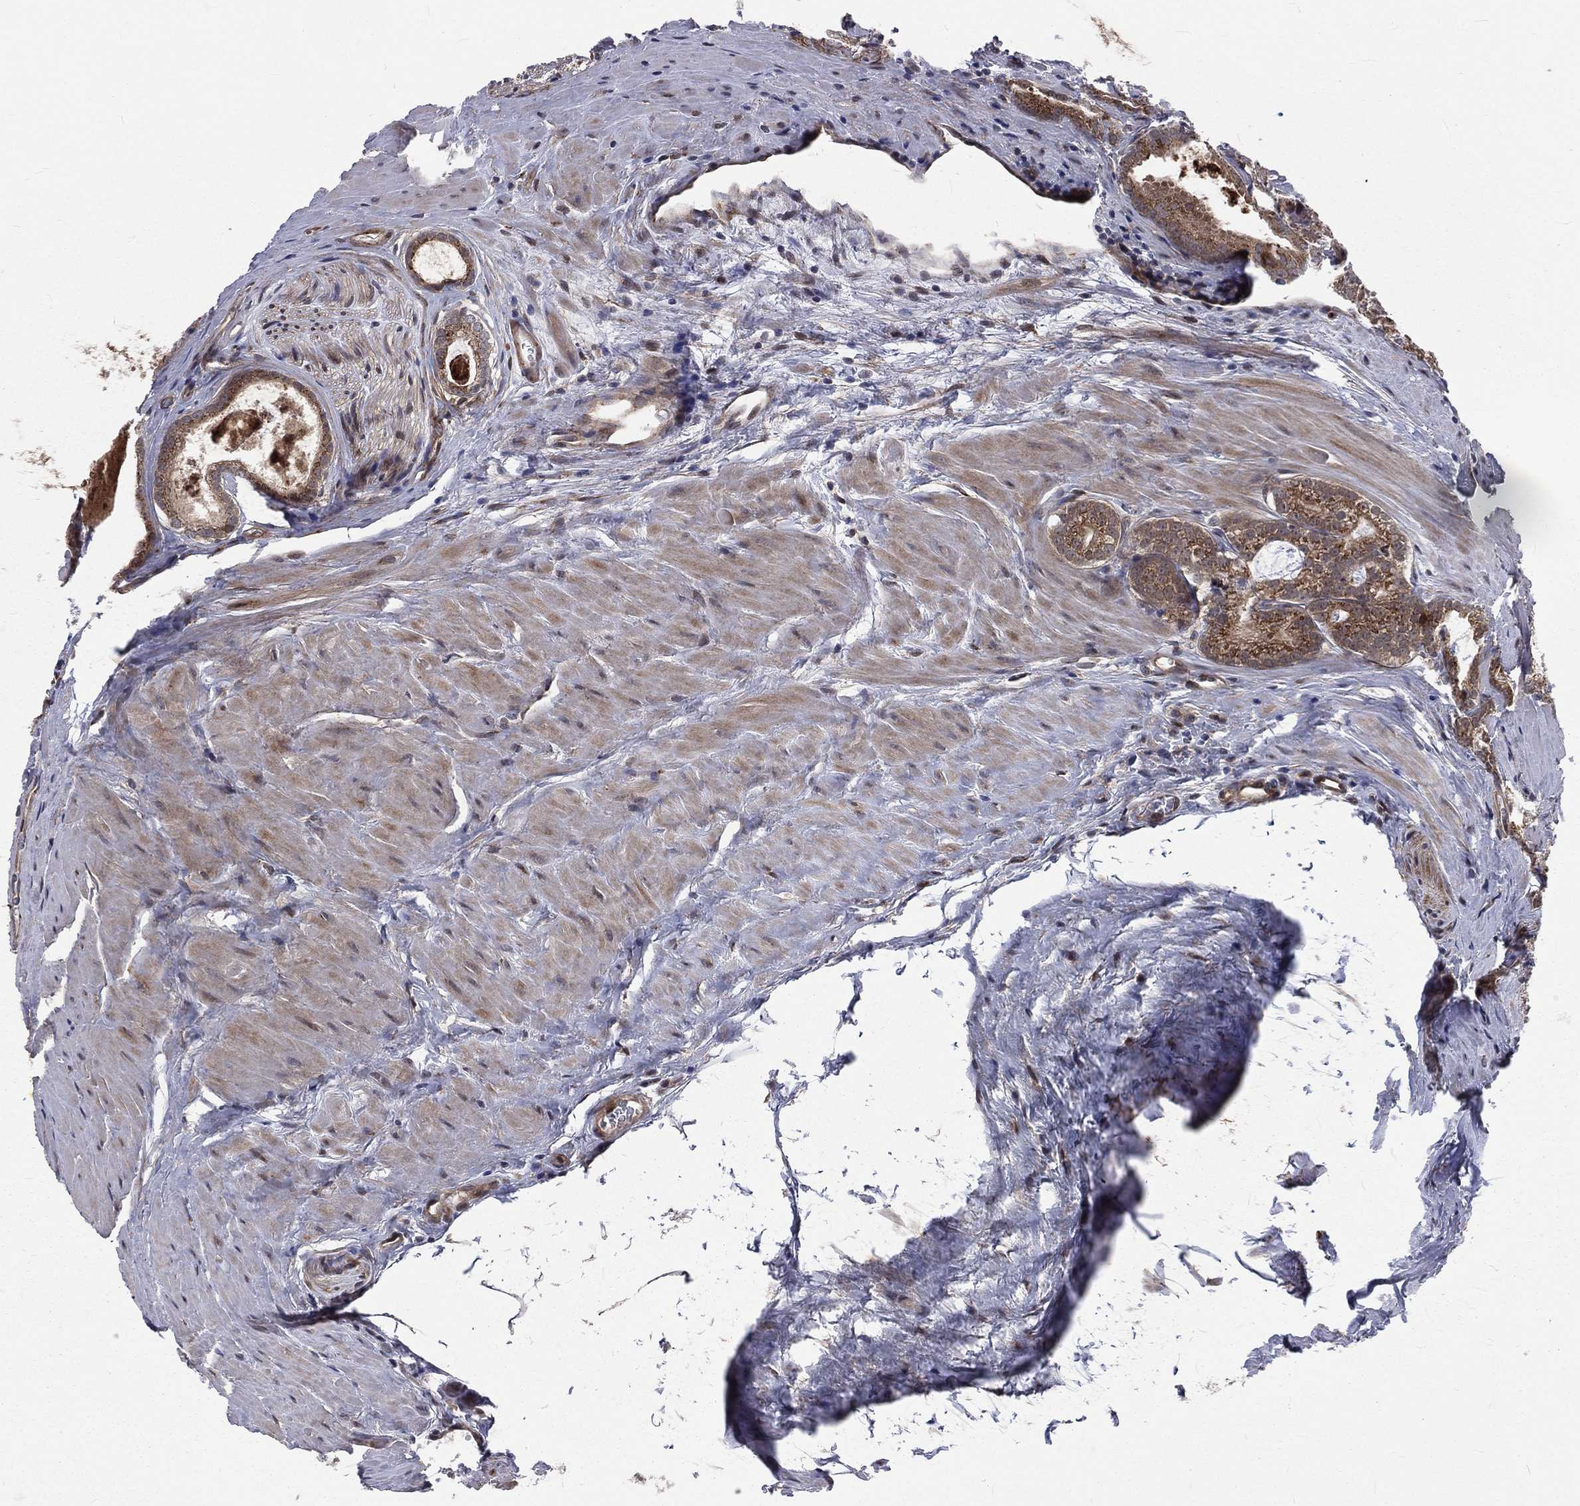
{"staining": {"intensity": "moderate", "quantity": "25%-75%", "location": "cytoplasmic/membranous"}, "tissue": "prostate cancer", "cell_type": "Tumor cells", "image_type": "cancer", "snomed": [{"axis": "morphology", "description": "Adenocarcinoma, NOS"}, {"axis": "topography", "description": "Prostate"}], "caption": "A histopathology image of prostate cancer stained for a protein reveals moderate cytoplasmic/membranous brown staining in tumor cells. The staining was performed using DAB, with brown indicating positive protein expression. Nuclei are stained blue with hematoxylin.", "gene": "ARL3", "patient": {"sex": "male", "age": 61}}